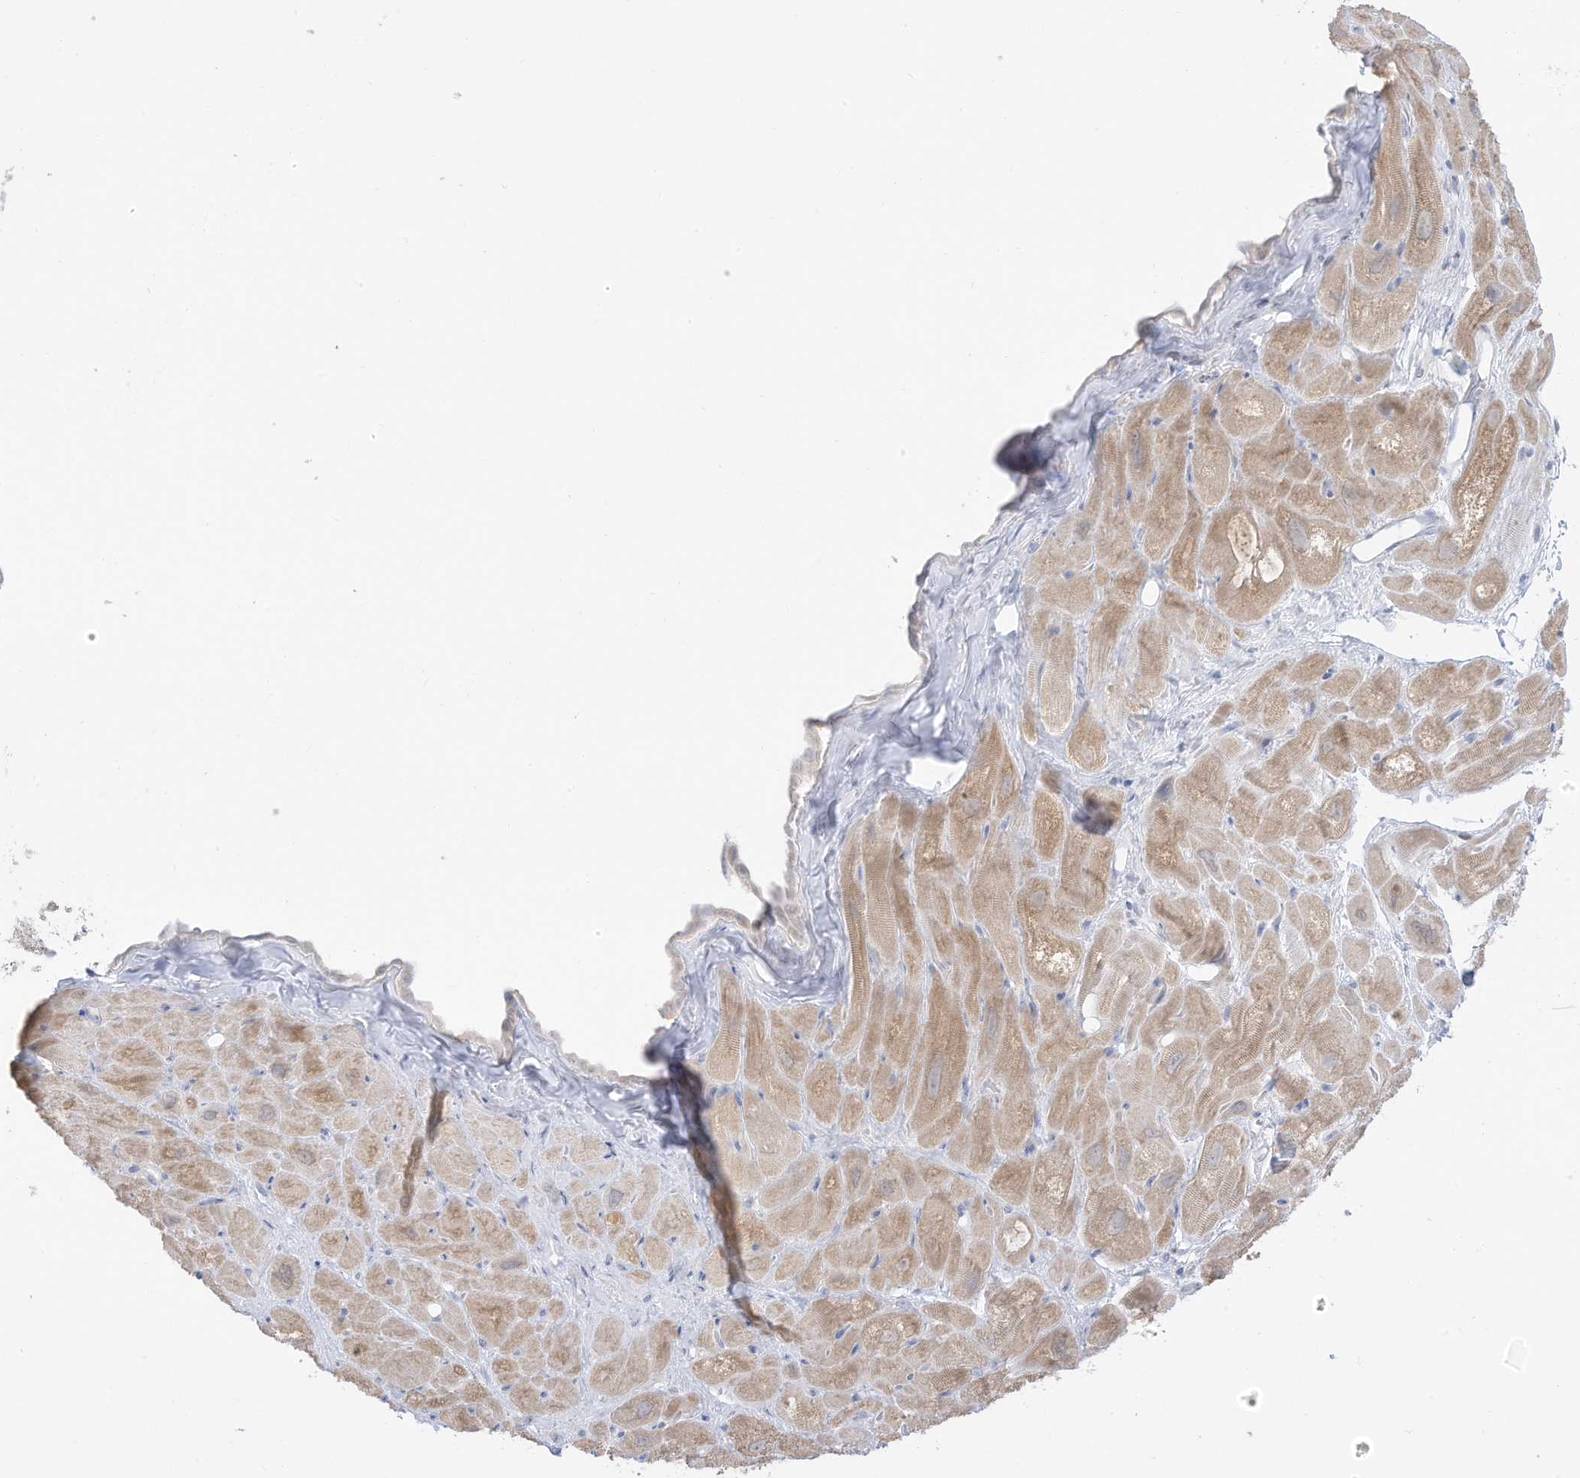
{"staining": {"intensity": "weak", "quantity": "25%-75%", "location": "cytoplasmic/membranous"}, "tissue": "heart muscle", "cell_type": "Cardiomyocytes", "image_type": "normal", "snomed": [{"axis": "morphology", "description": "Normal tissue, NOS"}, {"axis": "topography", "description": "Heart"}], "caption": "Immunohistochemical staining of benign human heart muscle shows 25%-75% levels of weak cytoplasmic/membranous protein staining in about 25%-75% of cardiomyocytes. The staining was performed using DAB, with brown indicating positive protein expression. Nuclei are stained blue with hematoxylin.", "gene": "OGT", "patient": {"sex": "male", "age": 50}}